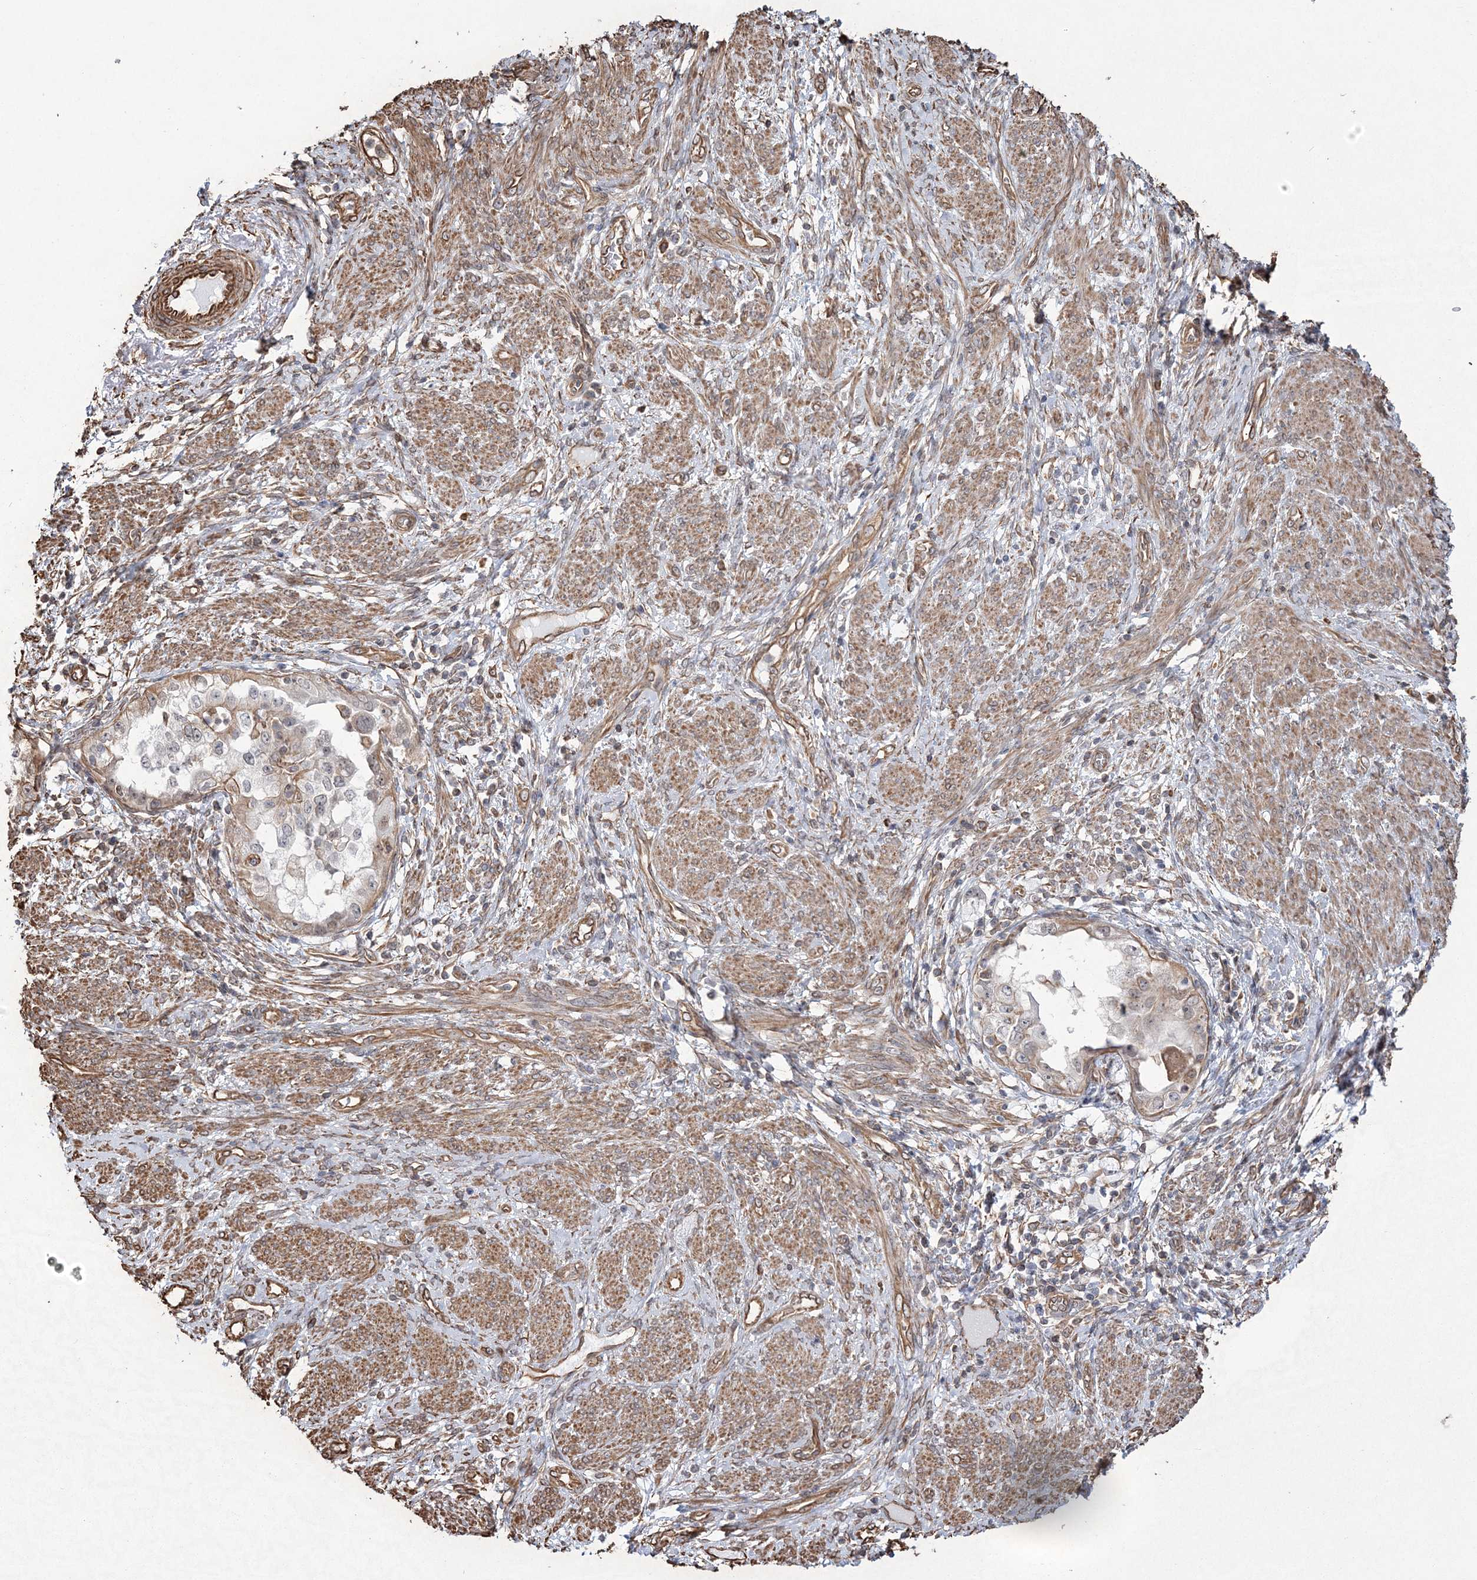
{"staining": {"intensity": "weak", "quantity": "25%-75%", "location": "cytoplasmic/membranous"}, "tissue": "endometrial cancer", "cell_type": "Tumor cells", "image_type": "cancer", "snomed": [{"axis": "morphology", "description": "Adenocarcinoma, NOS"}, {"axis": "topography", "description": "Endometrium"}], "caption": "A histopathology image of endometrial cancer (adenocarcinoma) stained for a protein reveals weak cytoplasmic/membranous brown staining in tumor cells.", "gene": "ATP11B", "patient": {"sex": "female", "age": 85}}